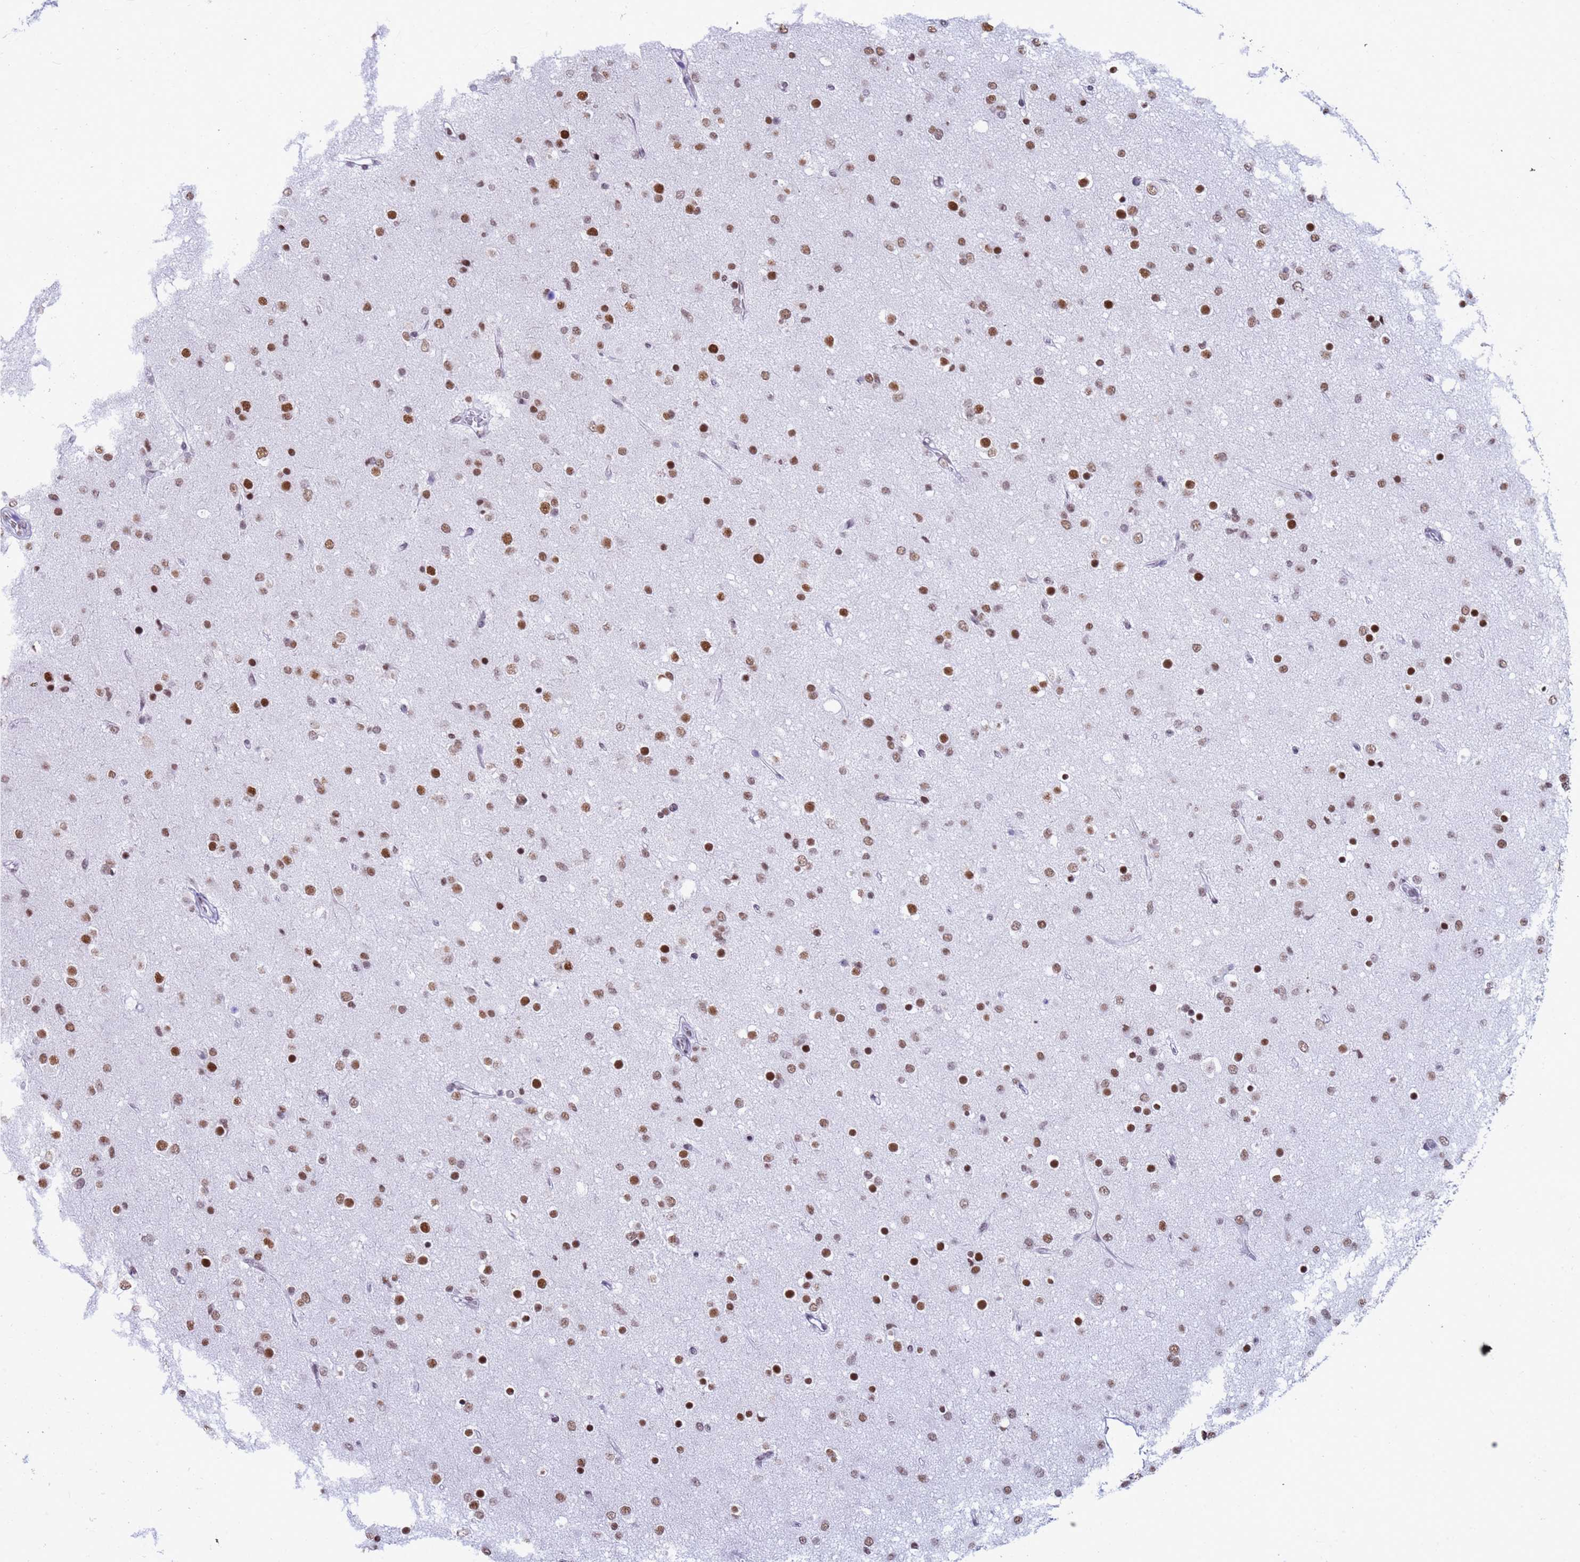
{"staining": {"intensity": "moderate", "quantity": ">75%", "location": "nuclear"}, "tissue": "glioma", "cell_type": "Tumor cells", "image_type": "cancer", "snomed": [{"axis": "morphology", "description": "Glioma, malignant, Low grade"}, {"axis": "topography", "description": "Brain"}], "caption": "Approximately >75% of tumor cells in glioma show moderate nuclear protein staining as visualized by brown immunohistochemical staining.", "gene": "FAM170B", "patient": {"sex": "male", "age": 65}}